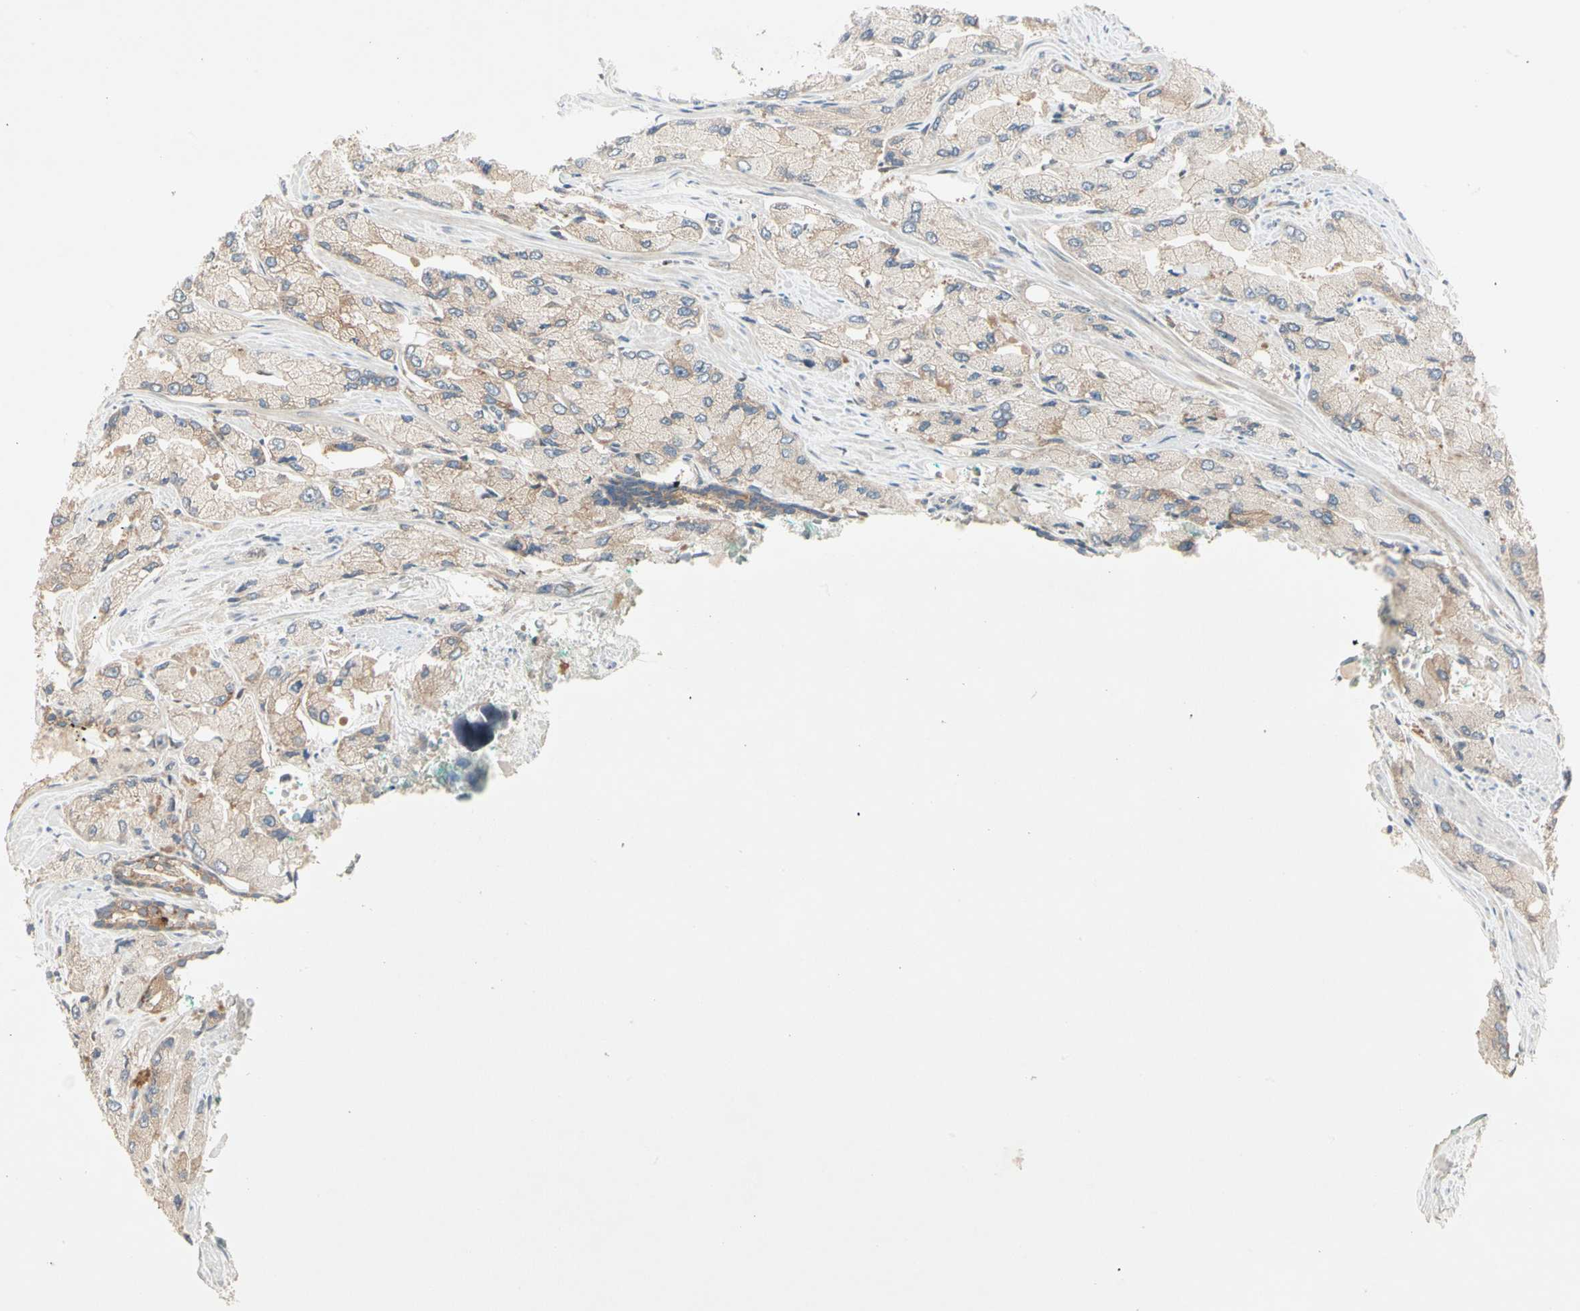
{"staining": {"intensity": "weak", "quantity": "25%-75%", "location": "cytoplasmic/membranous"}, "tissue": "prostate cancer", "cell_type": "Tumor cells", "image_type": "cancer", "snomed": [{"axis": "morphology", "description": "Adenocarcinoma, High grade"}, {"axis": "topography", "description": "Prostate"}], "caption": "Immunohistochemical staining of human prostate cancer reveals low levels of weak cytoplasmic/membranous staining in approximately 25%-75% of tumor cells.", "gene": "IL1R1", "patient": {"sex": "male", "age": 58}}